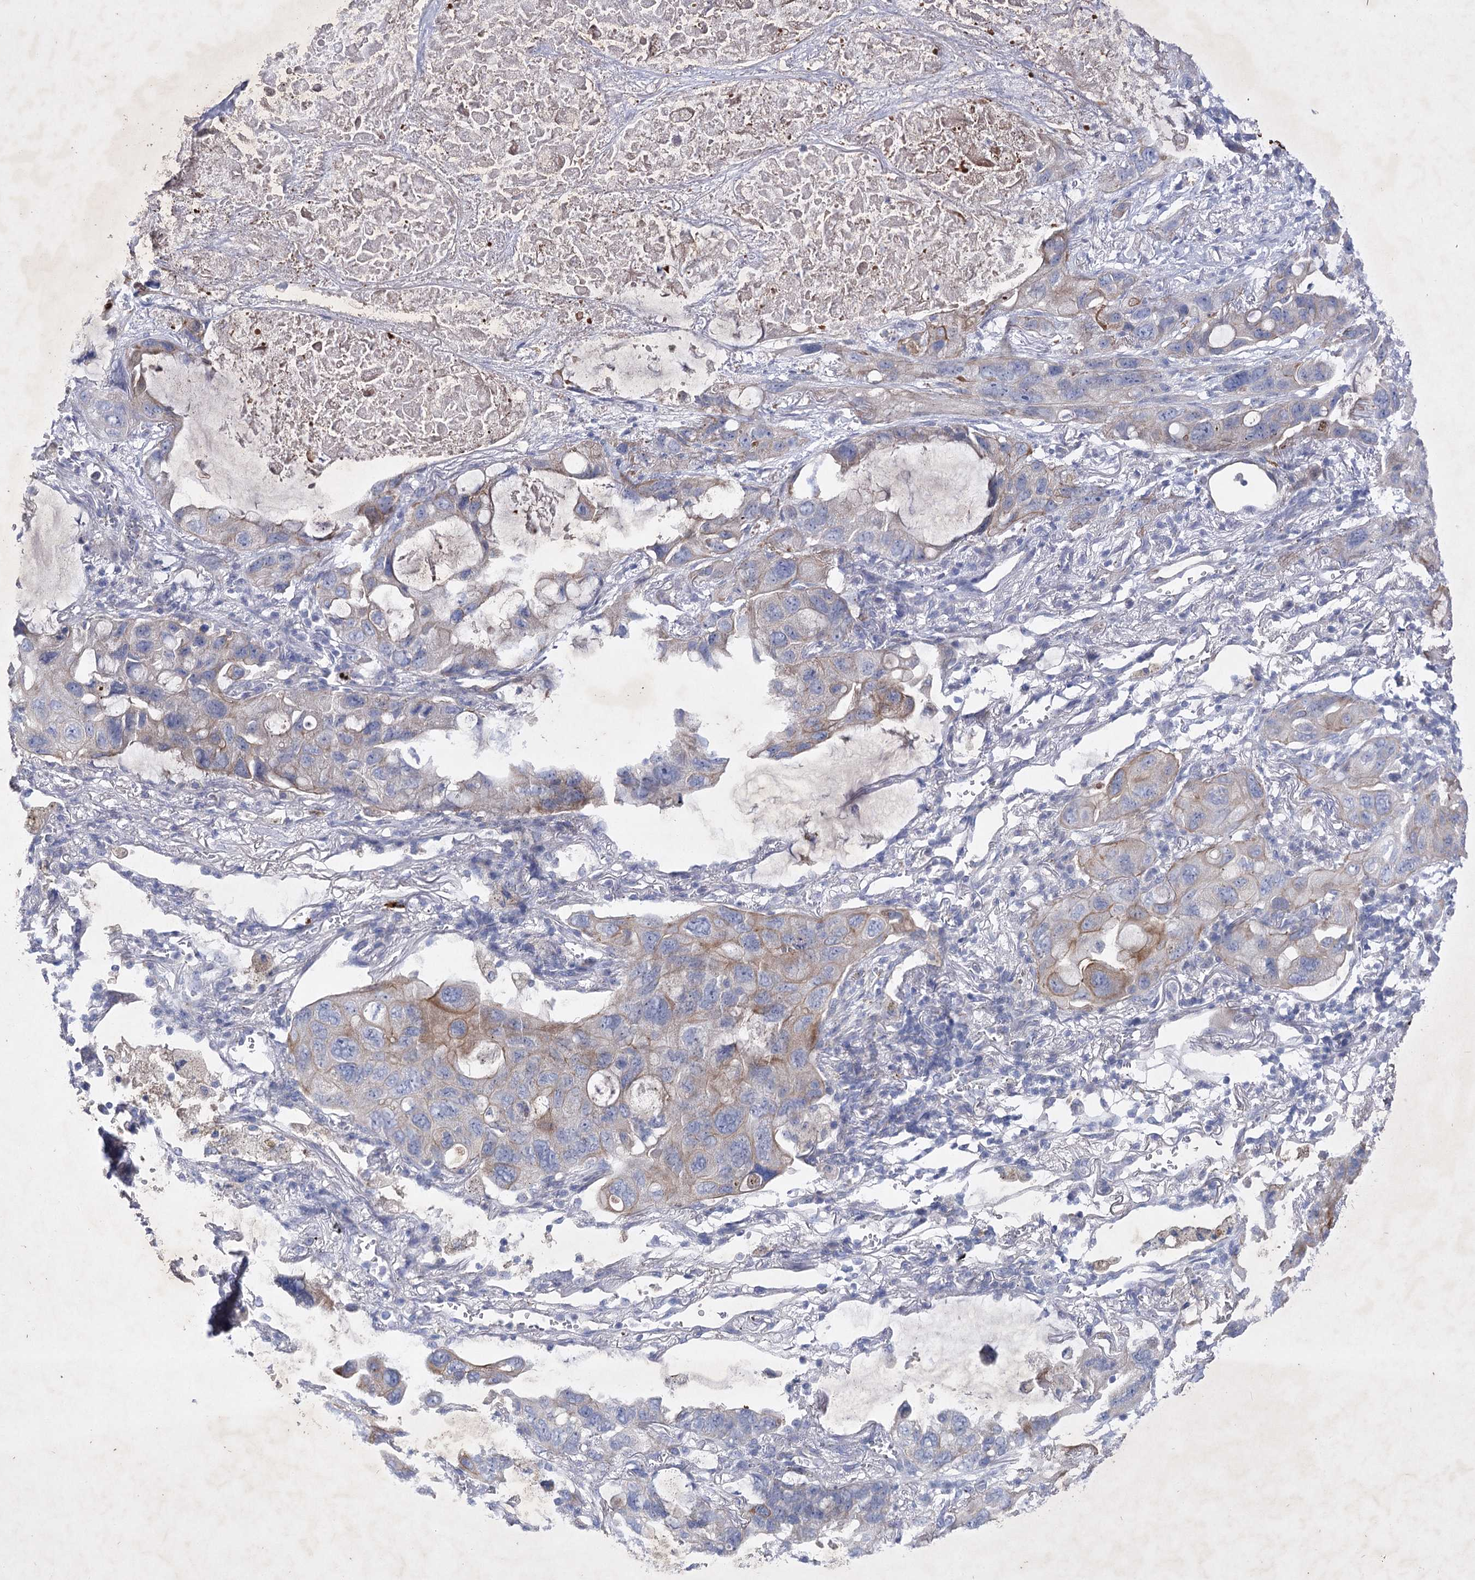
{"staining": {"intensity": "negative", "quantity": "none", "location": "none"}, "tissue": "lung cancer", "cell_type": "Tumor cells", "image_type": "cancer", "snomed": [{"axis": "morphology", "description": "Squamous cell carcinoma, NOS"}, {"axis": "topography", "description": "Lung"}], "caption": "Immunohistochemistry photomicrograph of neoplastic tissue: human squamous cell carcinoma (lung) stained with DAB (3,3'-diaminobenzidine) displays no significant protein expression in tumor cells. The staining is performed using DAB (3,3'-diaminobenzidine) brown chromogen with nuclei counter-stained in using hematoxylin.", "gene": "COX15", "patient": {"sex": "female", "age": 73}}